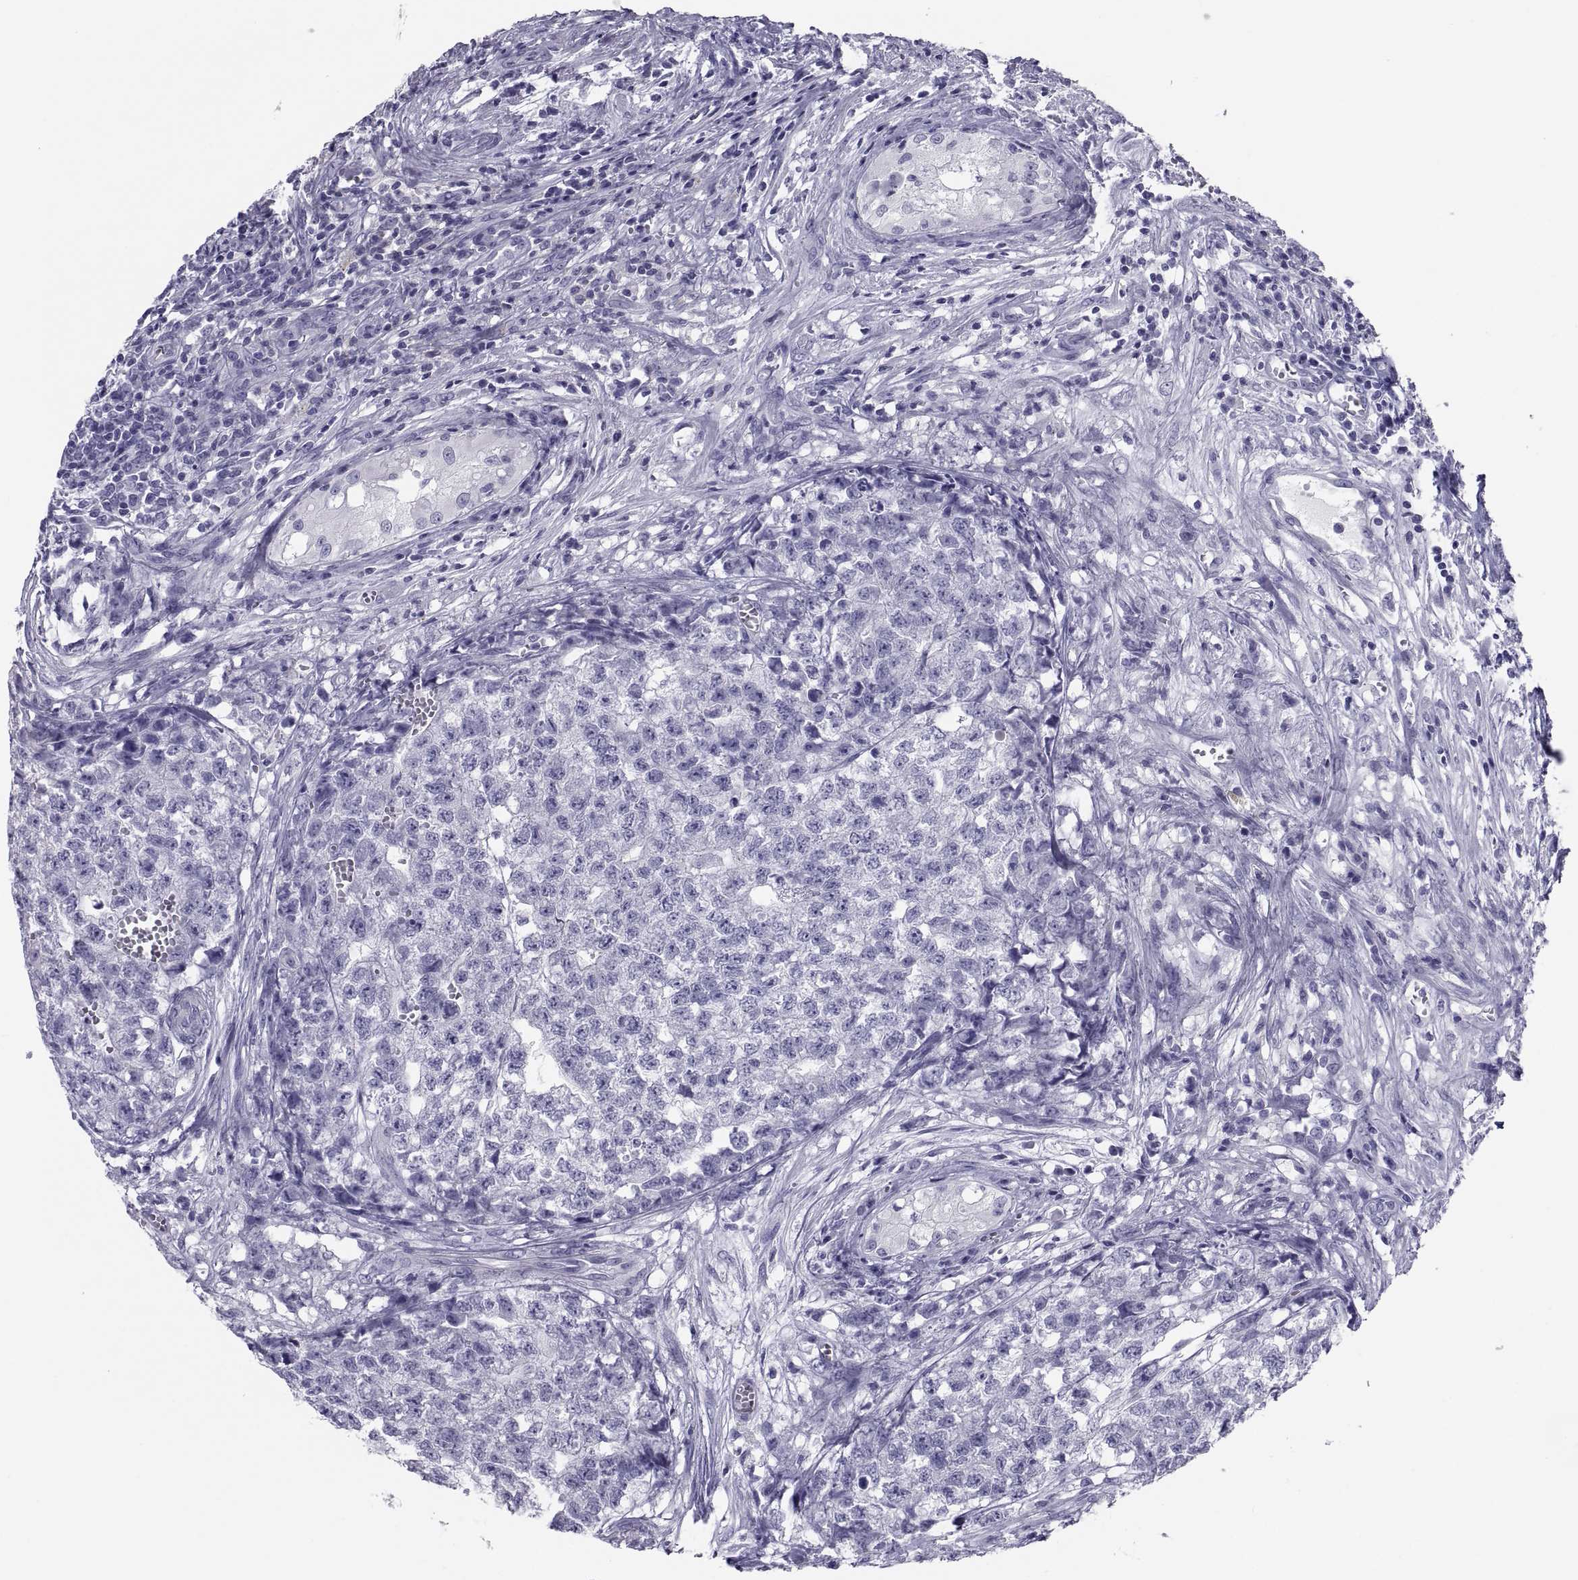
{"staining": {"intensity": "negative", "quantity": "none", "location": "none"}, "tissue": "testis cancer", "cell_type": "Tumor cells", "image_type": "cancer", "snomed": [{"axis": "morphology", "description": "Seminoma, NOS"}, {"axis": "morphology", "description": "Carcinoma, Embryonal, NOS"}, {"axis": "topography", "description": "Testis"}], "caption": "A histopathology image of testis embryonal carcinoma stained for a protein displays no brown staining in tumor cells.", "gene": "DEFB129", "patient": {"sex": "male", "age": 22}}